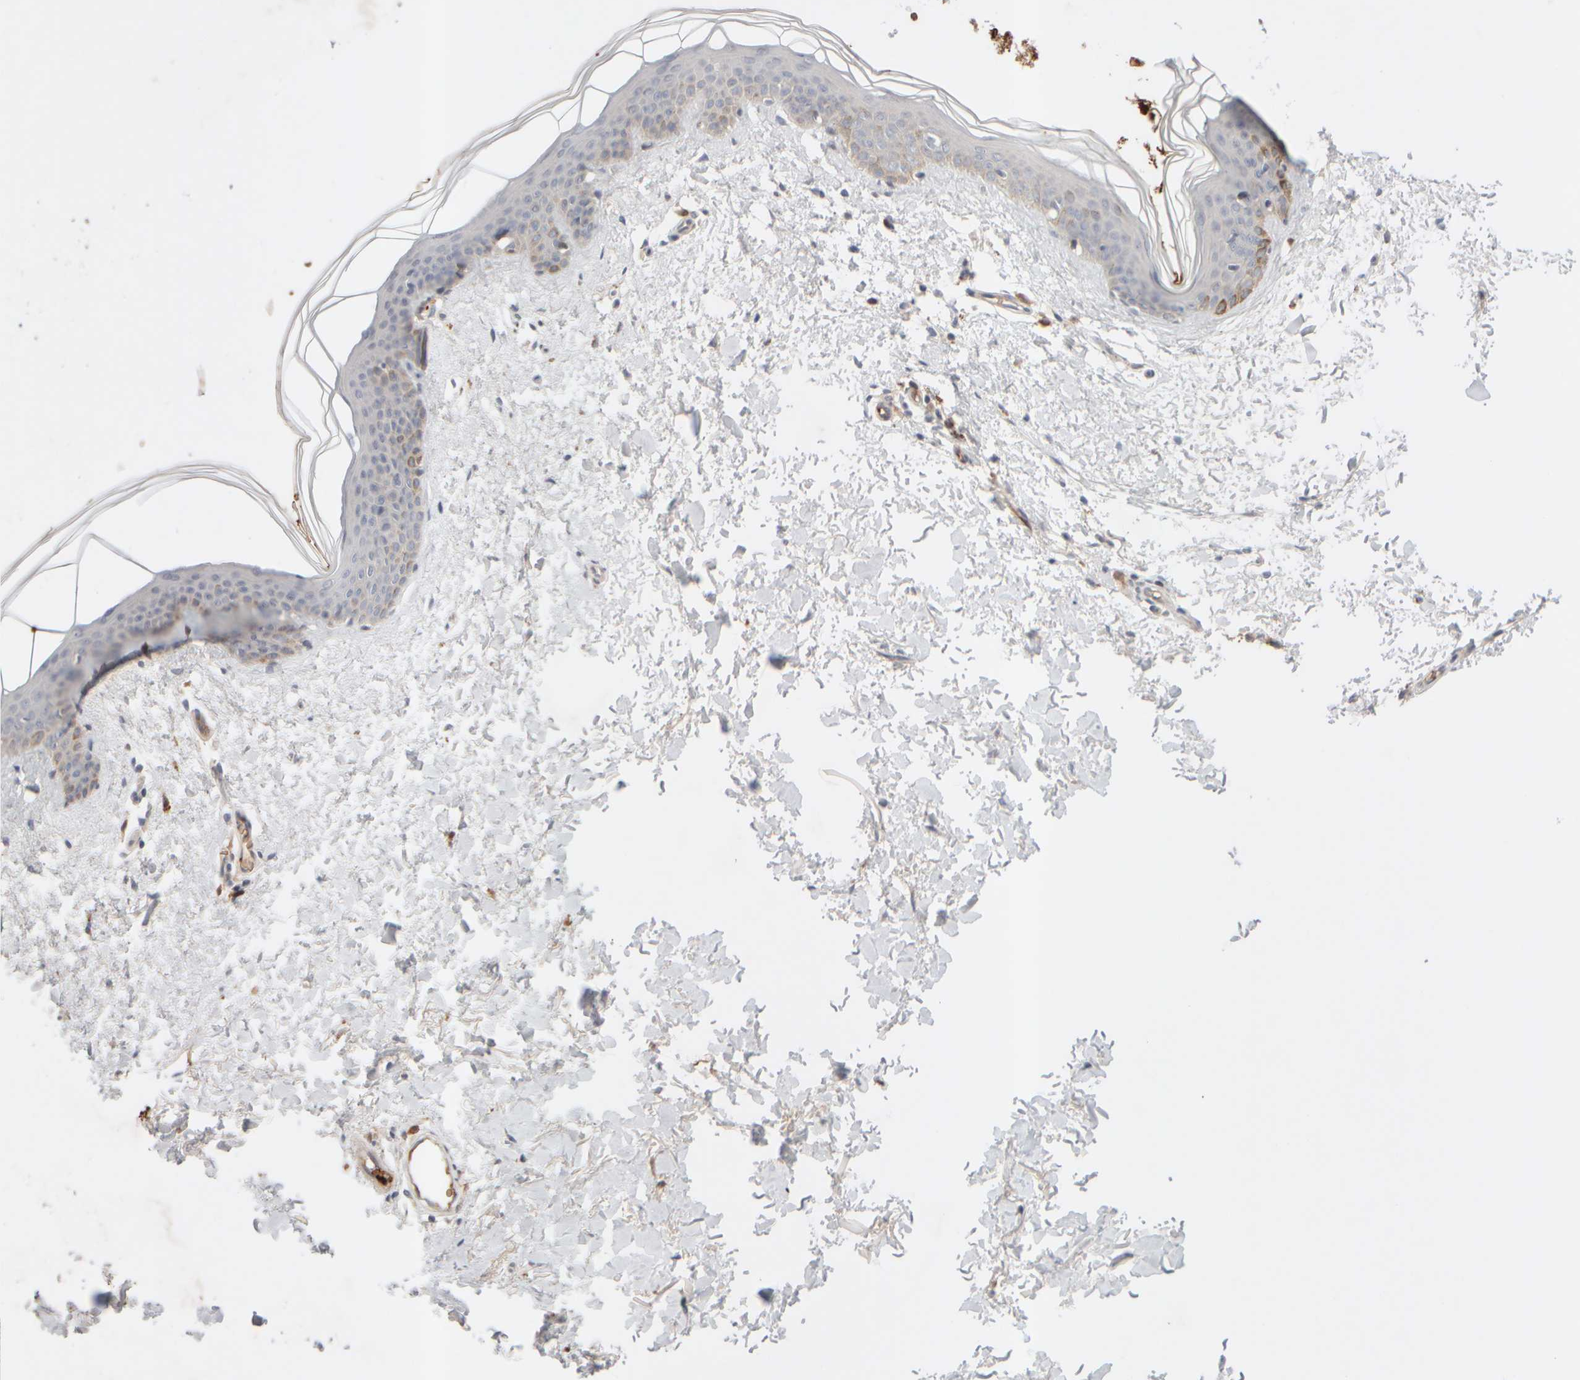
{"staining": {"intensity": "negative", "quantity": "none", "location": "none"}, "tissue": "skin", "cell_type": "Fibroblasts", "image_type": "normal", "snomed": [{"axis": "morphology", "description": "Normal tissue, NOS"}, {"axis": "topography", "description": "Skin"}], "caption": "This is a histopathology image of IHC staining of unremarkable skin, which shows no expression in fibroblasts.", "gene": "MST1", "patient": {"sex": "female", "age": 46}}